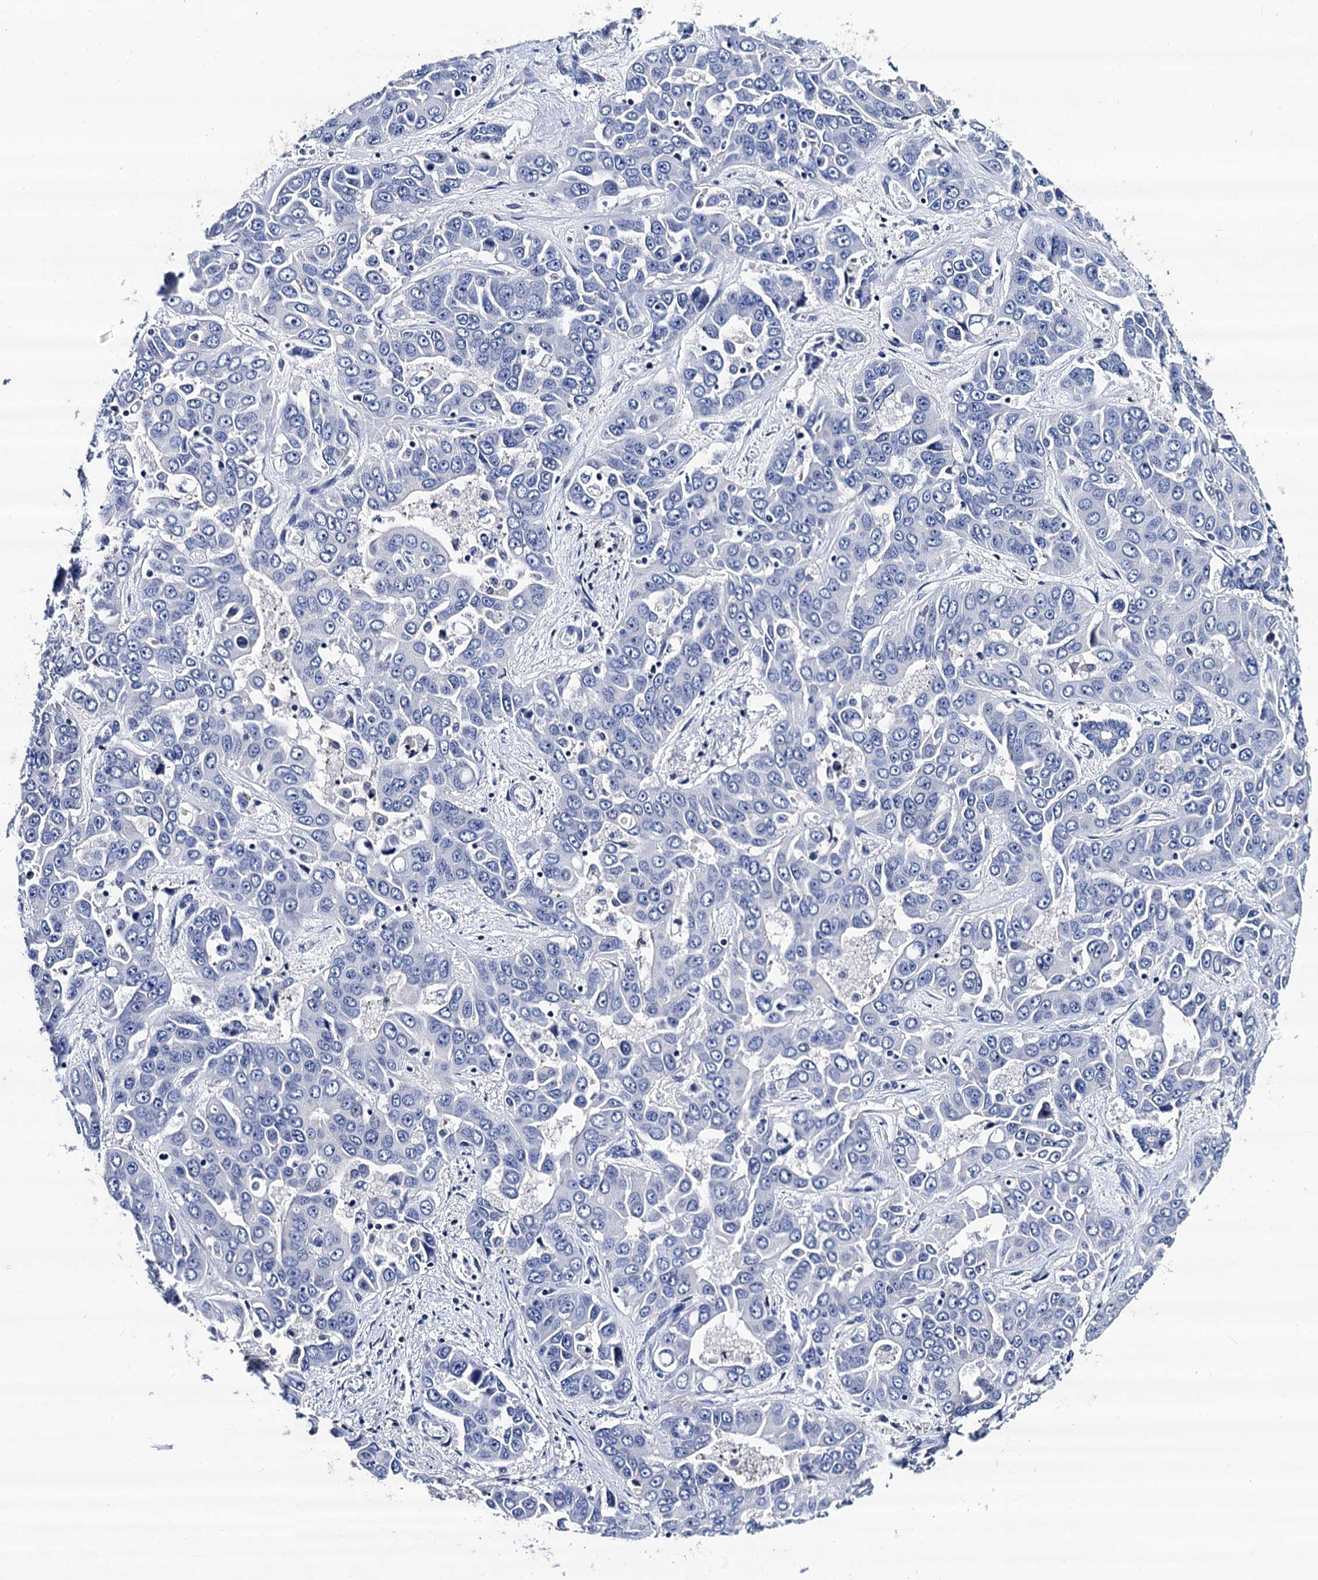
{"staining": {"intensity": "negative", "quantity": "none", "location": "none"}, "tissue": "liver cancer", "cell_type": "Tumor cells", "image_type": "cancer", "snomed": [{"axis": "morphology", "description": "Cholangiocarcinoma"}, {"axis": "topography", "description": "Liver"}], "caption": "Liver cancer was stained to show a protein in brown. There is no significant positivity in tumor cells.", "gene": "LRRC30", "patient": {"sex": "female", "age": 52}}